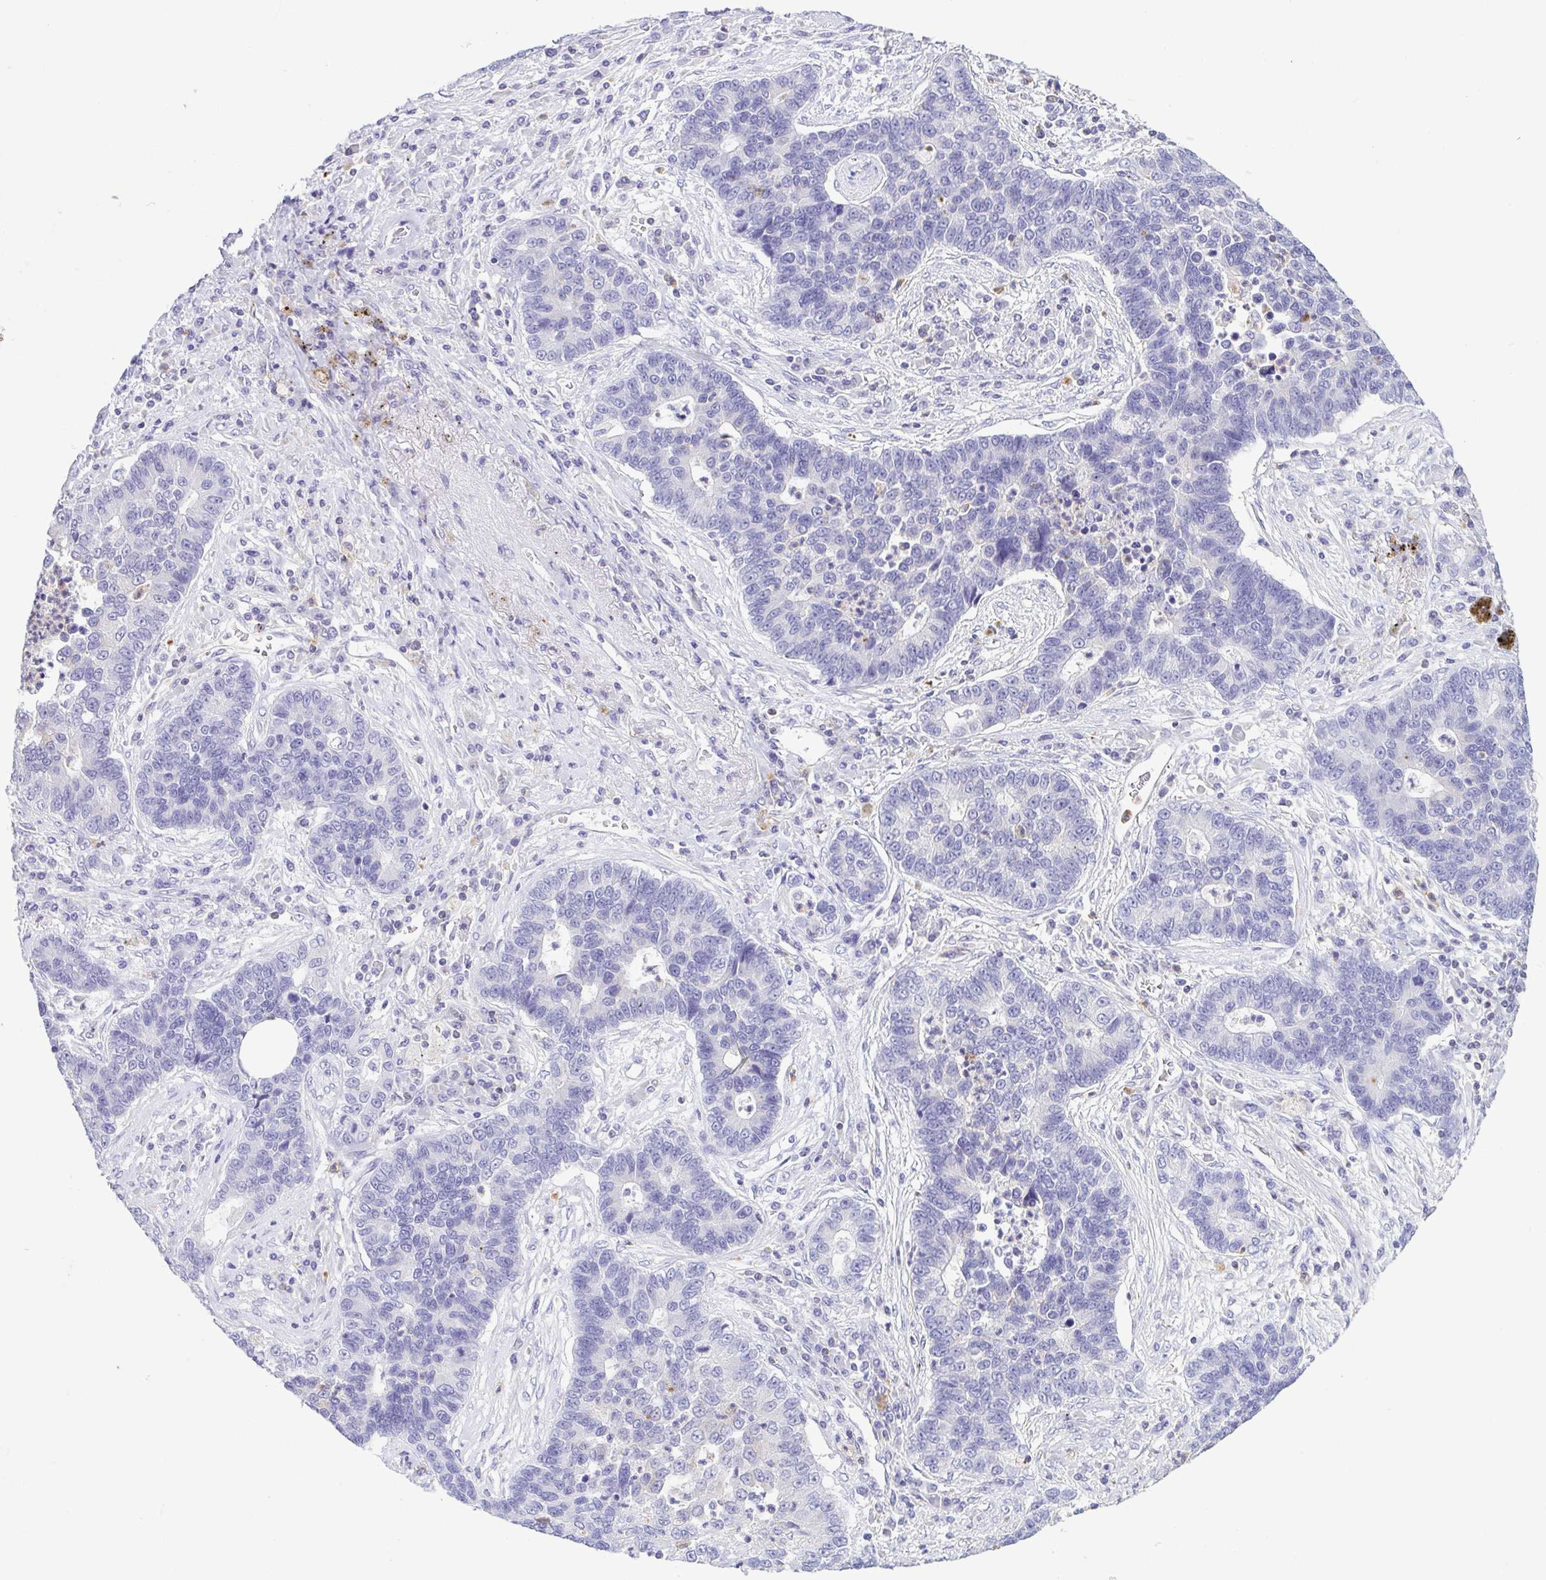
{"staining": {"intensity": "negative", "quantity": "none", "location": "none"}, "tissue": "lung cancer", "cell_type": "Tumor cells", "image_type": "cancer", "snomed": [{"axis": "morphology", "description": "Adenocarcinoma, NOS"}, {"axis": "topography", "description": "Lung"}], "caption": "The immunohistochemistry histopathology image has no significant positivity in tumor cells of adenocarcinoma (lung) tissue.", "gene": "PGLYRP1", "patient": {"sex": "female", "age": 57}}